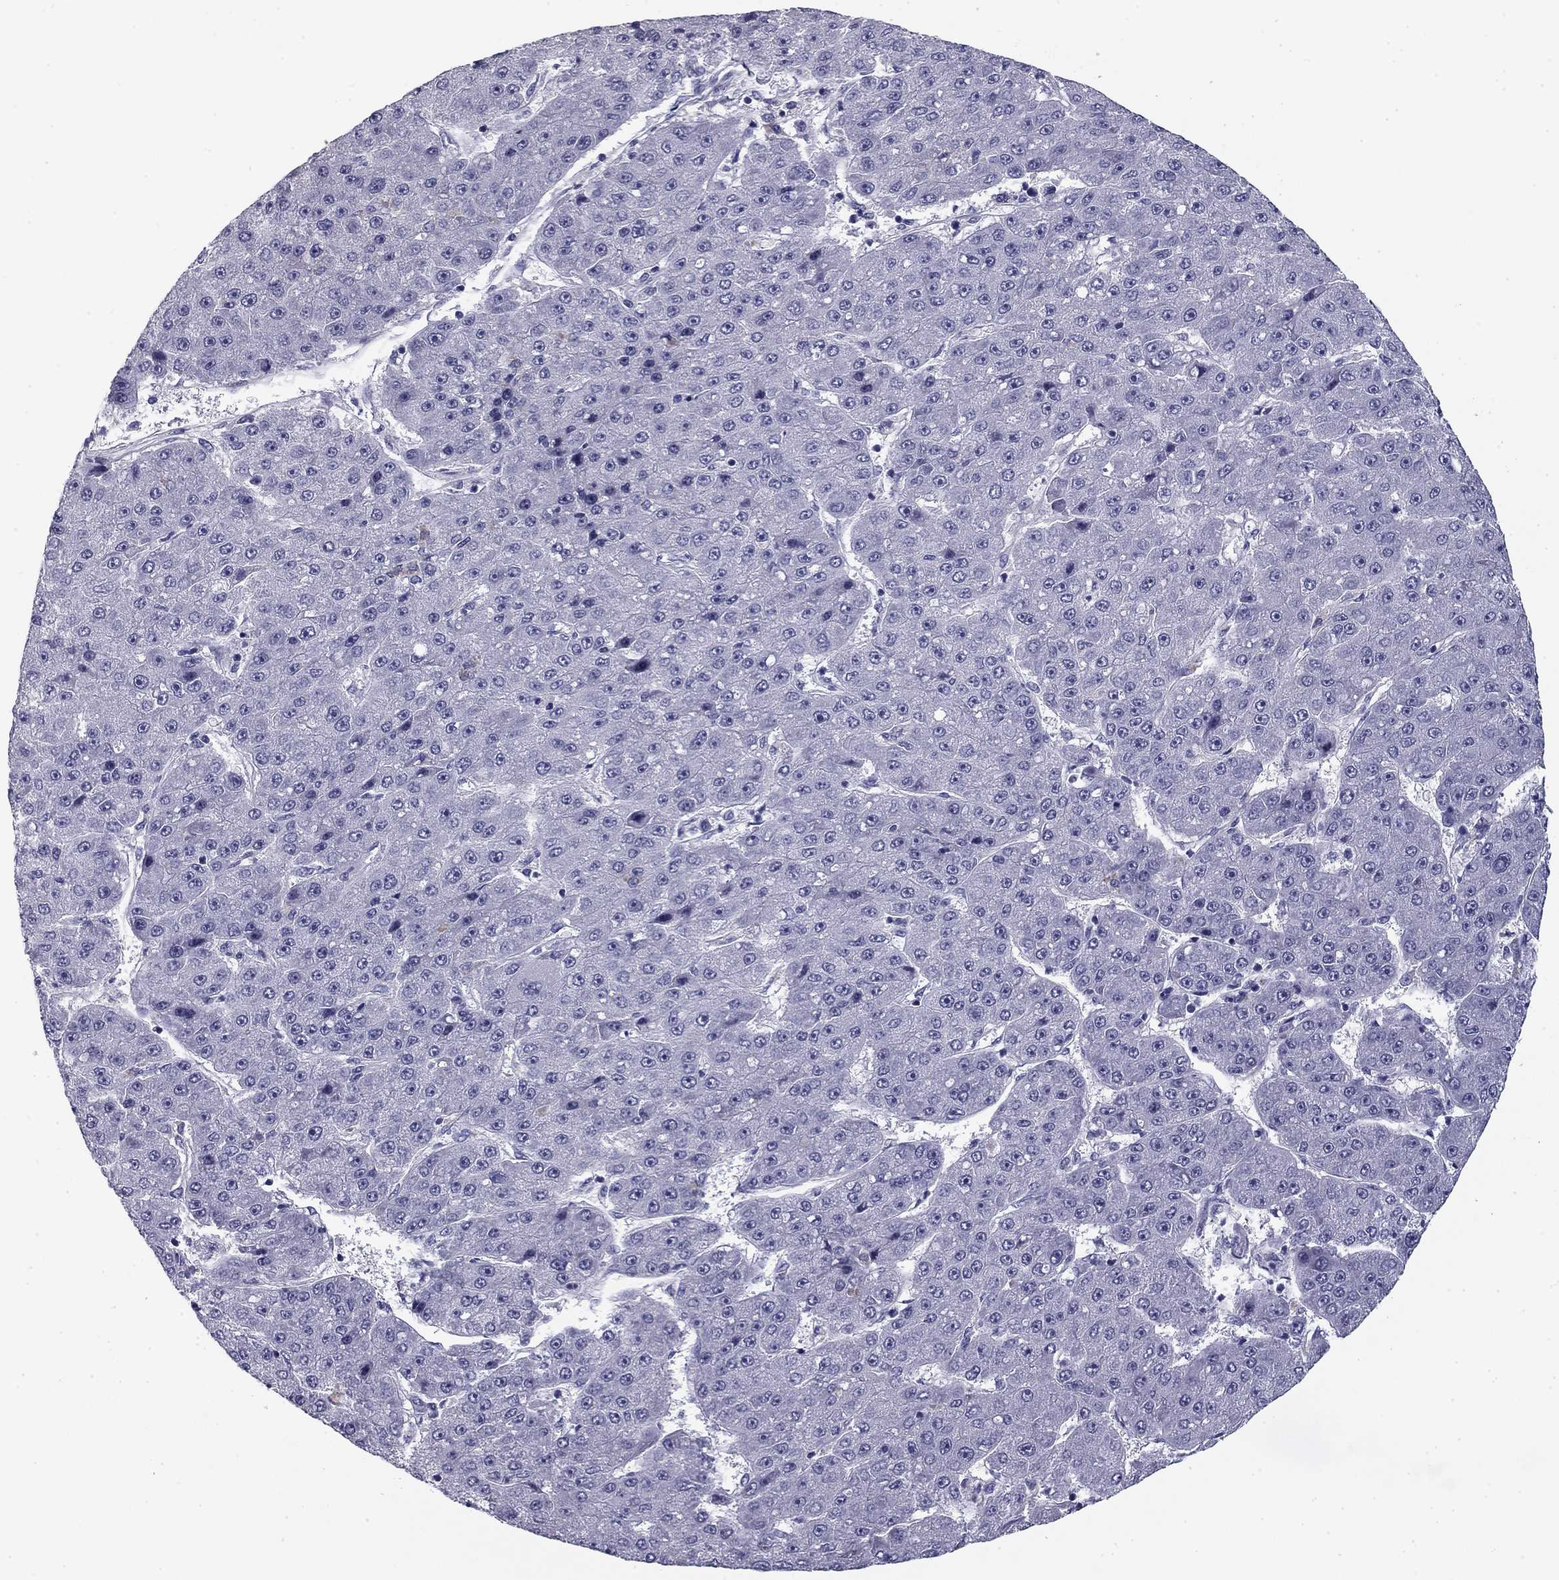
{"staining": {"intensity": "negative", "quantity": "none", "location": "none"}, "tissue": "liver cancer", "cell_type": "Tumor cells", "image_type": "cancer", "snomed": [{"axis": "morphology", "description": "Carcinoma, Hepatocellular, NOS"}, {"axis": "topography", "description": "Liver"}], "caption": "A photomicrograph of liver cancer stained for a protein shows no brown staining in tumor cells.", "gene": "FLNC", "patient": {"sex": "male", "age": 67}}